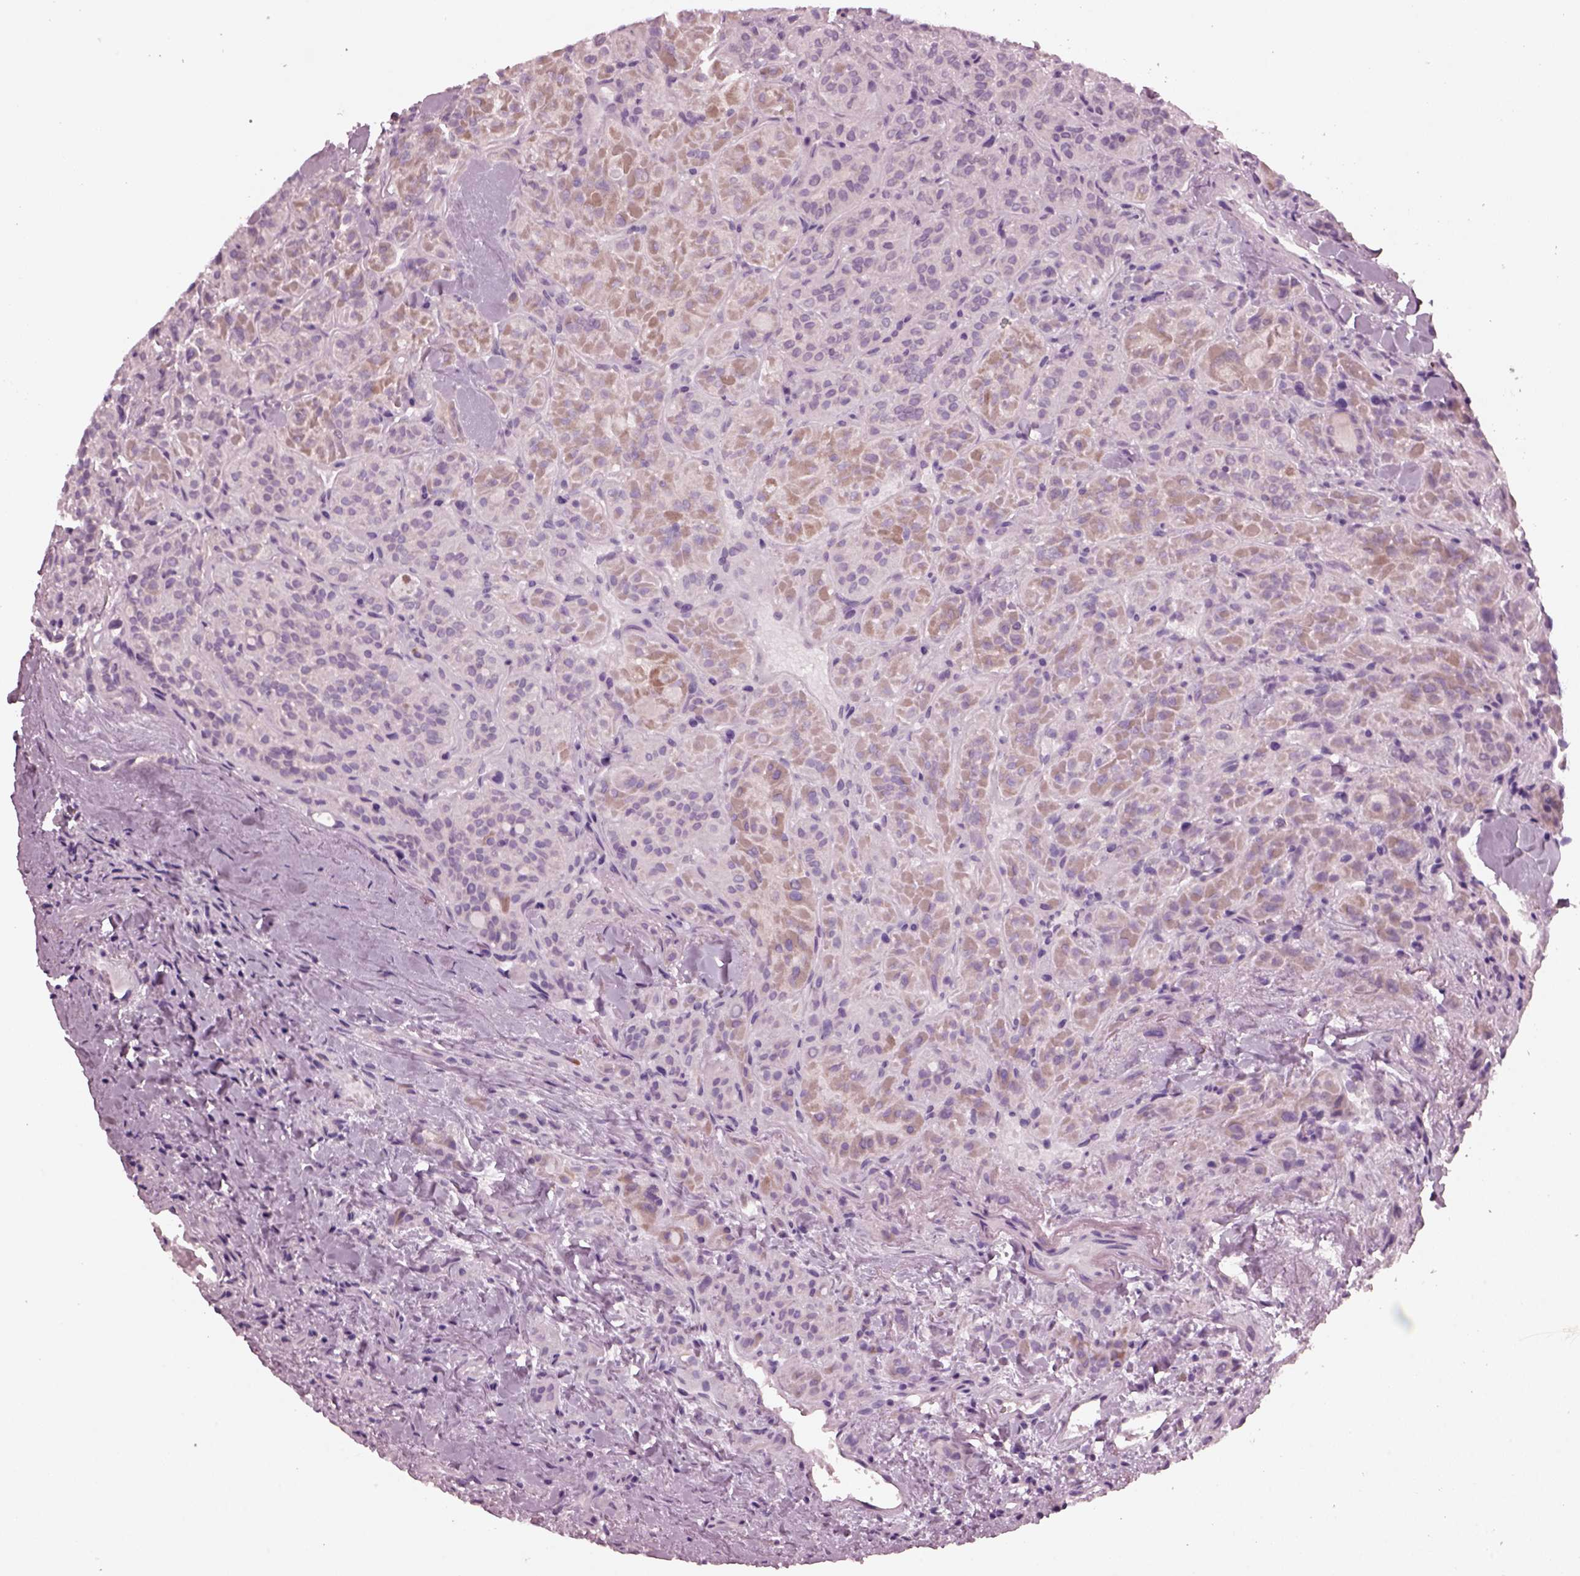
{"staining": {"intensity": "weak", "quantity": "25%-75%", "location": "cytoplasmic/membranous"}, "tissue": "thyroid cancer", "cell_type": "Tumor cells", "image_type": "cancer", "snomed": [{"axis": "morphology", "description": "Papillary adenocarcinoma, NOS"}, {"axis": "topography", "description": "Thyroid gland"}], "caption": "Protein expression analysis of thyroid papillary adenocarcinoma shows weak cytoplasmic/membranous expression in about 25%-75% of tumor cells.", "gene": "AP4M1", "patient": {"sex": "female", "age": 45}}